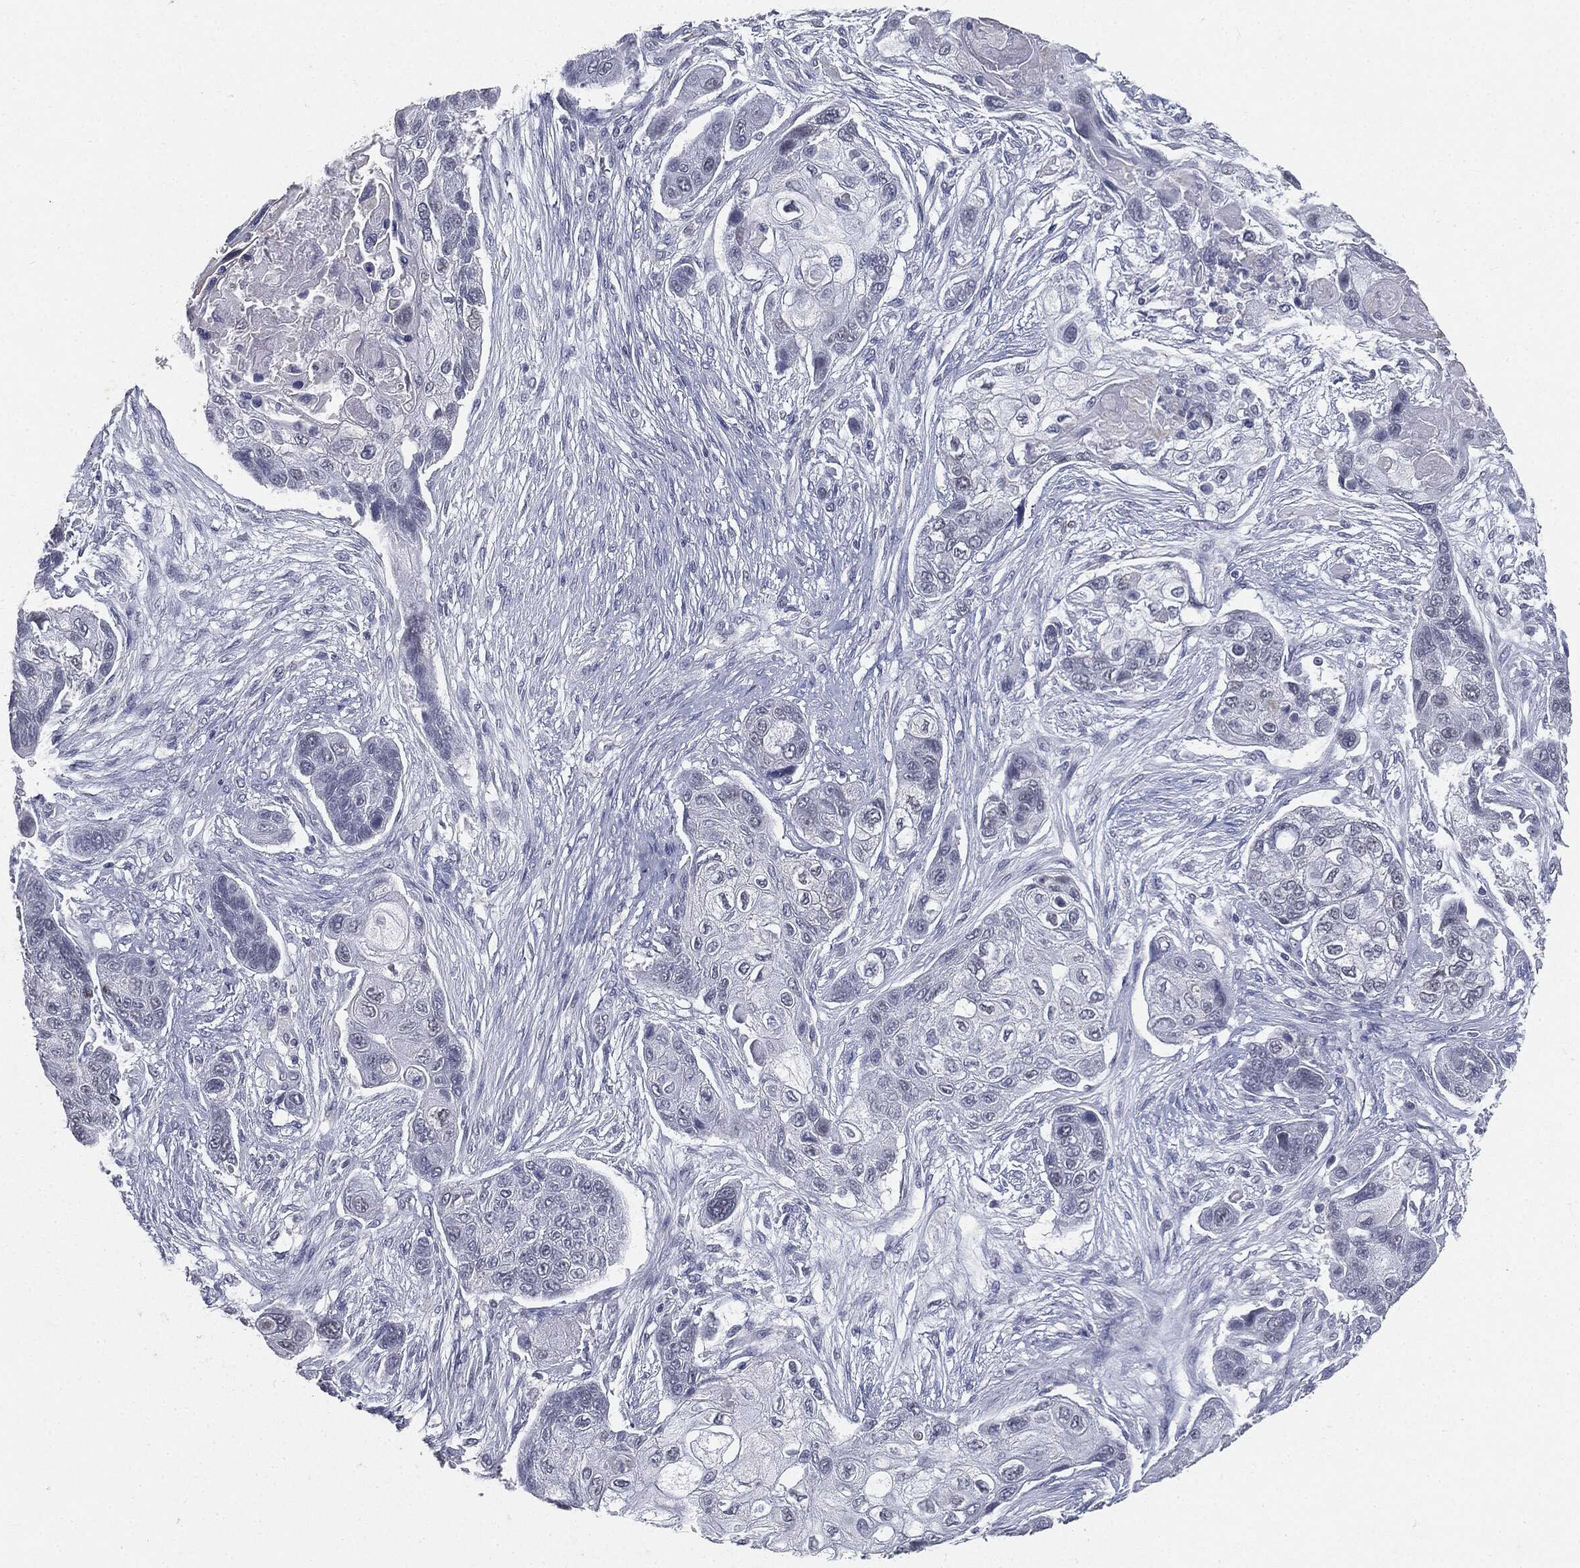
{"staining": {"intensity": "negative", "quantity": "none", "location": "none"}, "tissue": "lung cancer", "cell_type": "Tumor cells", "image_type": "cancer", "snomed": [{"axis": "morphology", "description": "Squamous cell carcinoma, NOS"}, {"axis": "topography", "description": "Lung"}], "caption": "Immunohistochemistry of human lung cancer (squamous cell carcinoma) exhibits no expression in tumor cells. Nuclei are stained in blue.", "gene": "SLC2A2", "patient": {"sex": "male", "age": 69}}